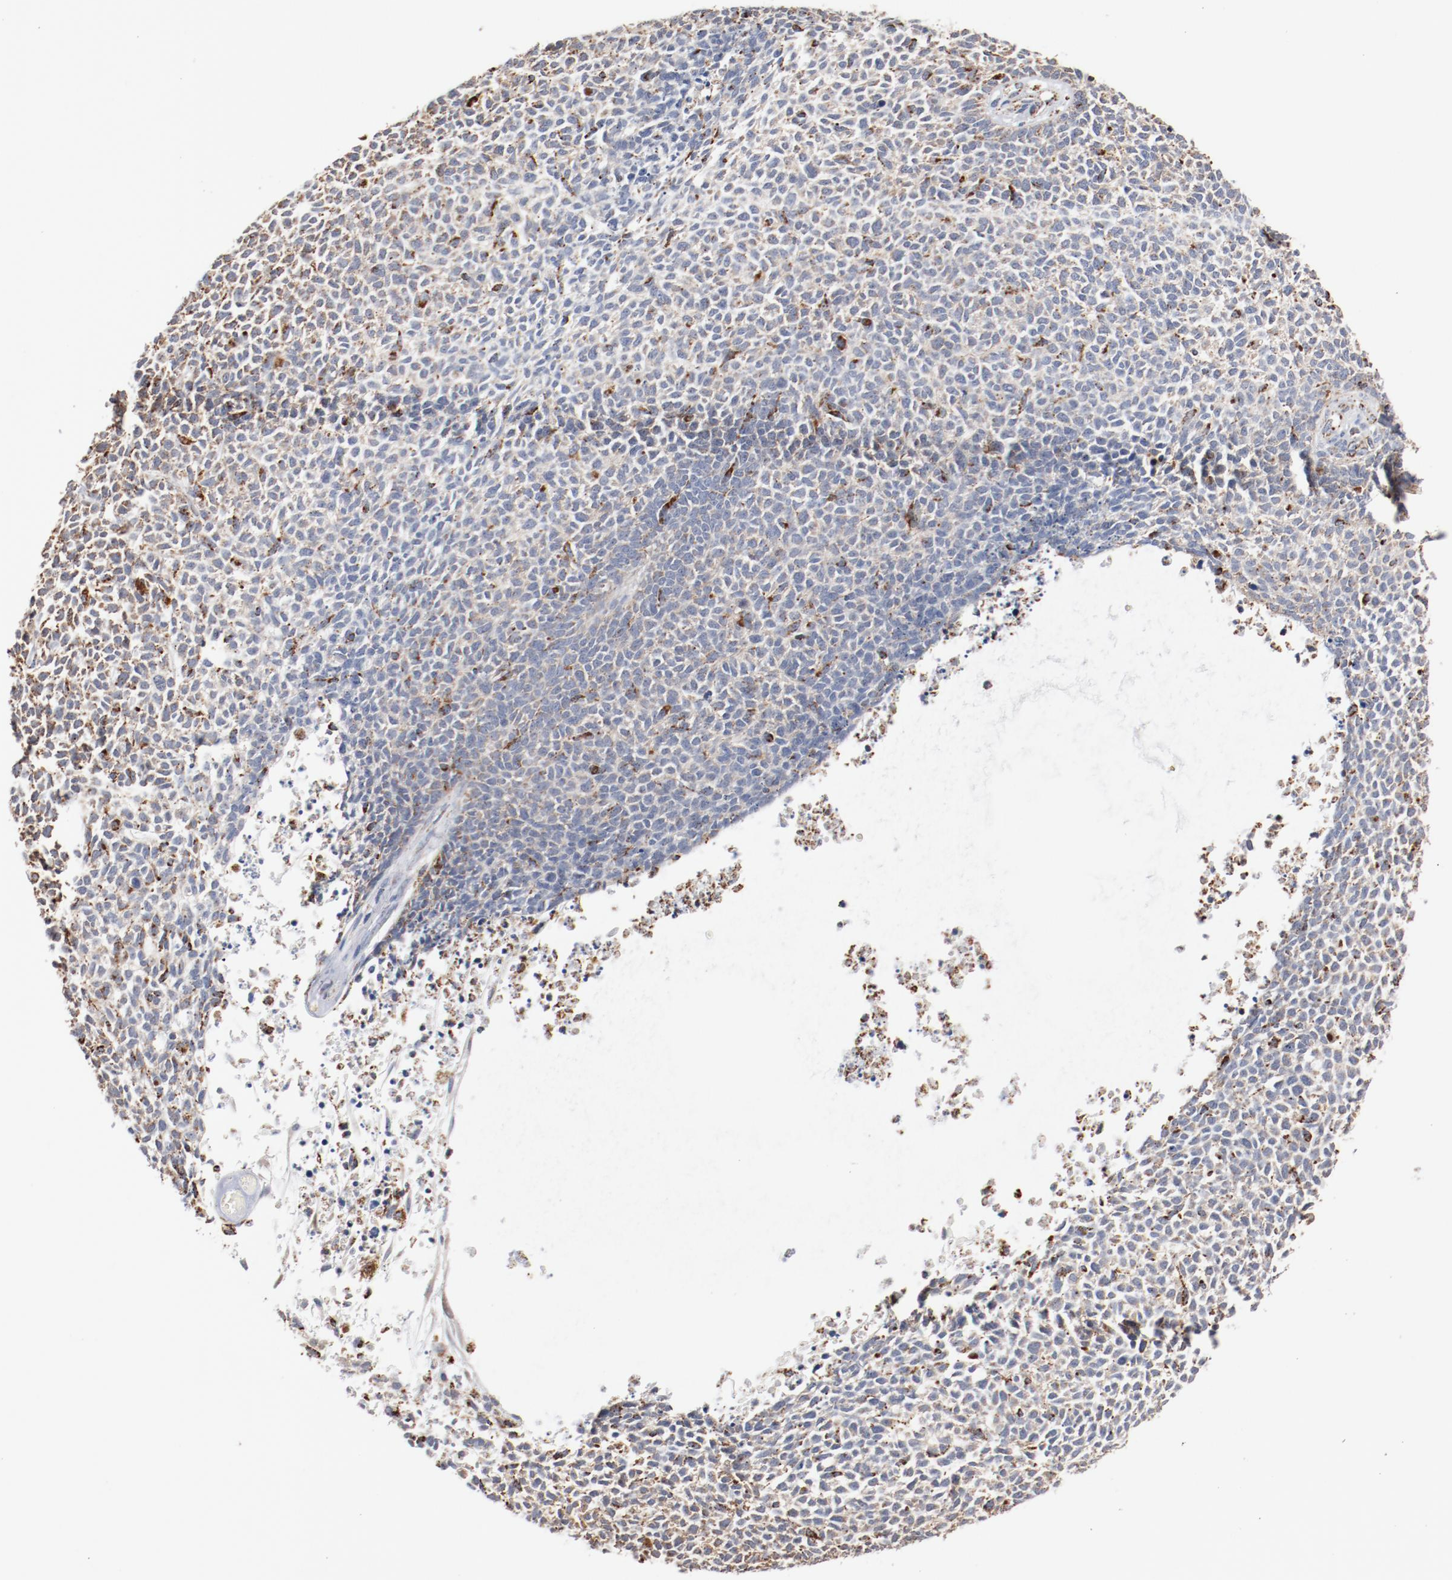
{"staining": {"intensity": "weak", "quantity": "25%-75%", "location": "cytoplasmic/membranous"}, "tissue": "skin cancer", "cell_type": "Tumor cells", "image_type": "cancer", "snomed": [{"axis": "morphology", "description": "Basal cell carcinoma"}, {"axis": "topography", "description": "Skin"}], "caption": "Protein expression by immunohistochemistry displays weak cytoplasmic/membranous positivity in about 25%-75% of tumor cells in skin cancer.", "gene": "NDUFS4", "patient": {"sex": "female", "age": 84}}